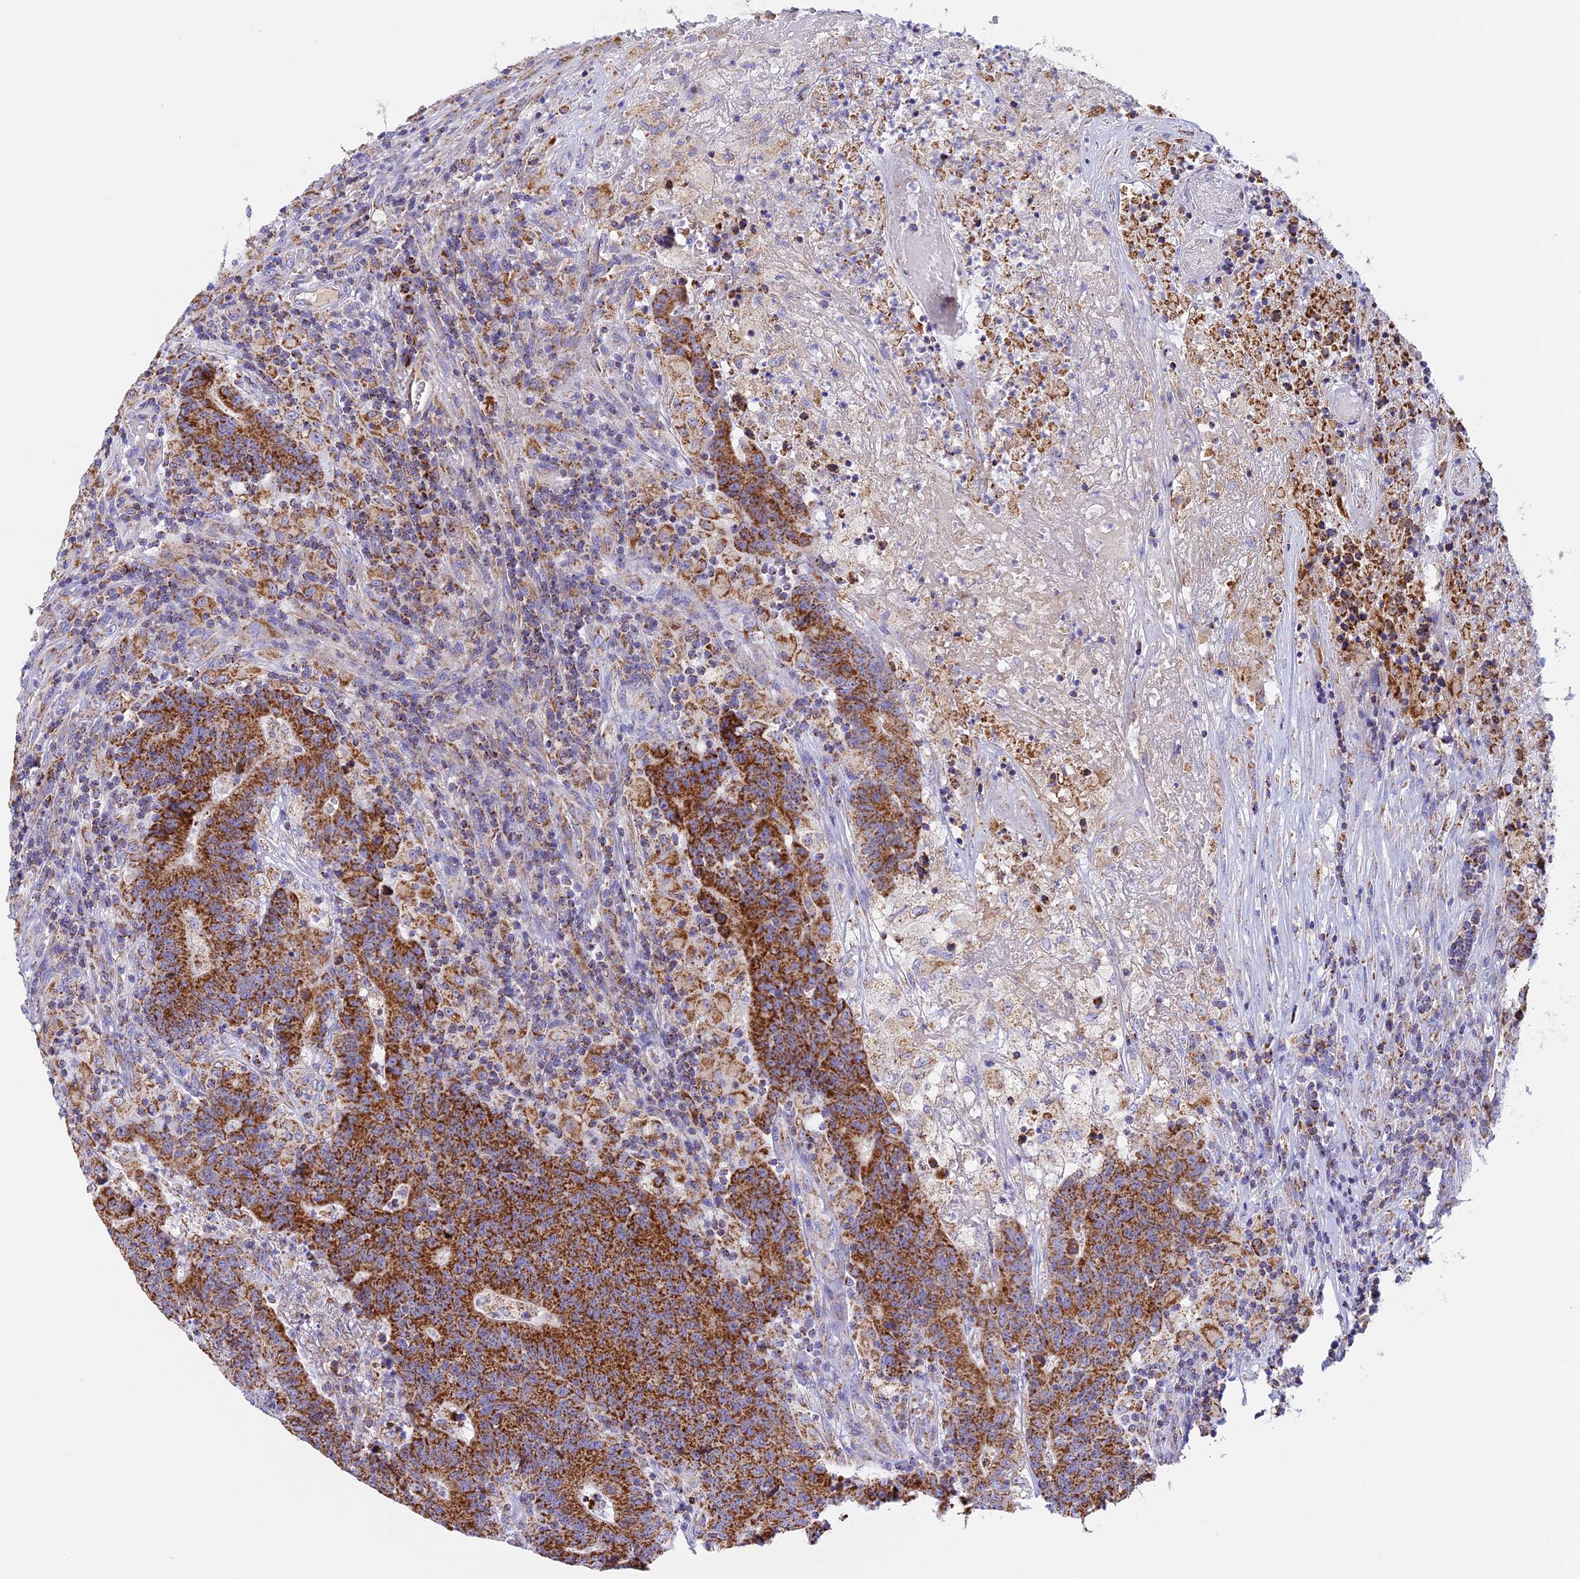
{"staining": {"intensity": "strong", "quantity": ">75%", "location": "cytoplasmic/membranous"}, "tissue": "colorectal cancer", "cell_type": "Tumor cells", "image_type": "cancer", "snomed": [{"axis": "morphology", "description": "Adenocarcinoma, NOS"}, {"axis": "topography", "description": "Colon"}], "caption": "The immunohistochemical stain highlights strong cytoplasmic/membranous expression in tumor cells of adenocarcinoma (colorectal) tissue.", "gene": "KCNG1", "patient": {"sex": "female", "age": 75}}